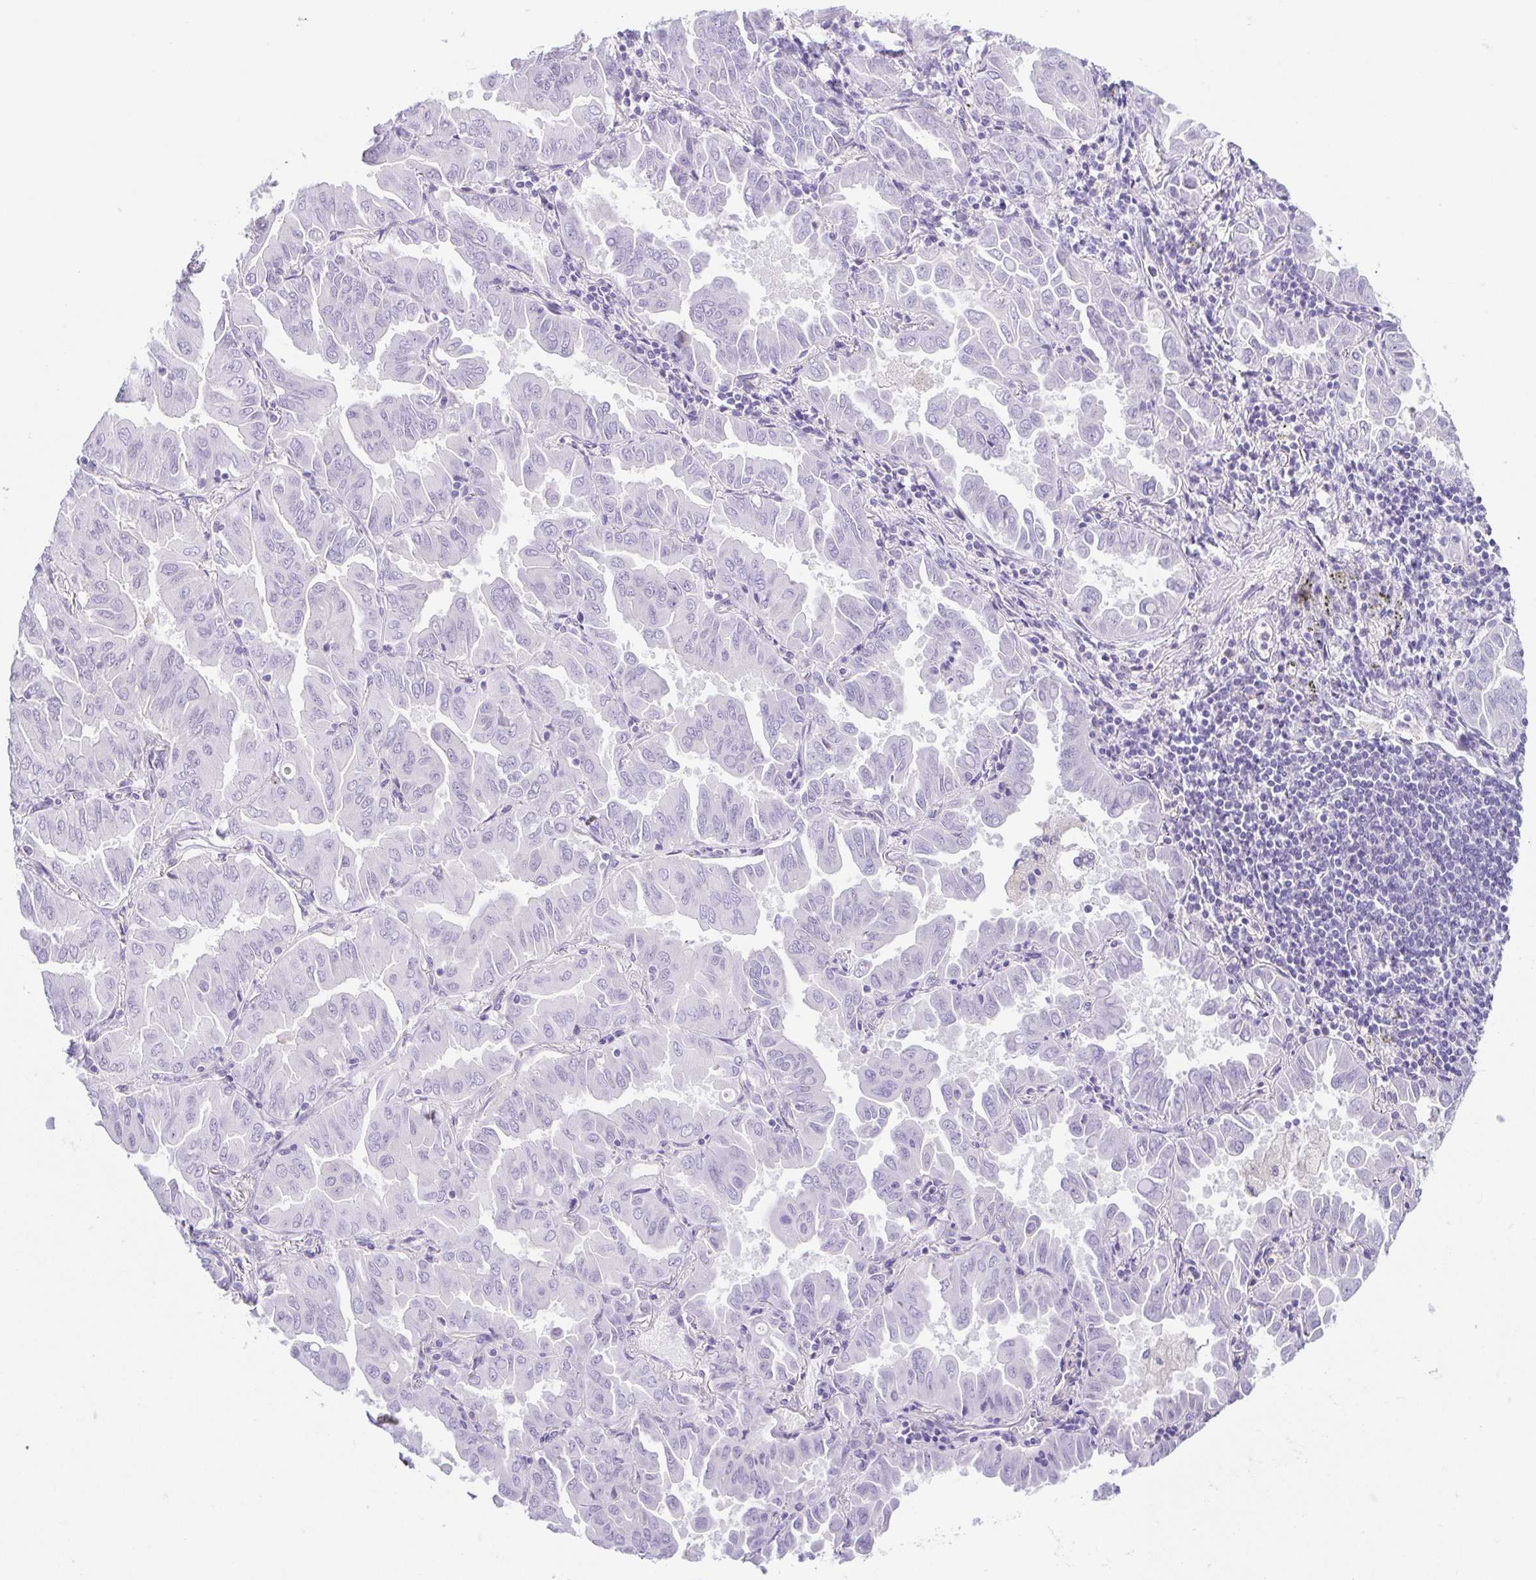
{"staining": {"intensity": "negative", "quantity": "none", "location": "none"}, "tissue": "lung cancer", "cell_type": "Tumor cells", "image_type": "cancer", "snomed": [{"axis": "morphology", "description": "Adenocarcinoma, NOS"}, {"axis": "topography", "description": "Lung"}], "caption": "Tumor cells show no significant positivity in lung cancer (adenocarcinoma). Brightfield microscopy of immunohistochemistry (IHC) stained with DAB (brown) and hematoxylin (blue), captured at high magnification.", "gene": "KRTDAP", "patient": {"sex": "male", "age": 64}}